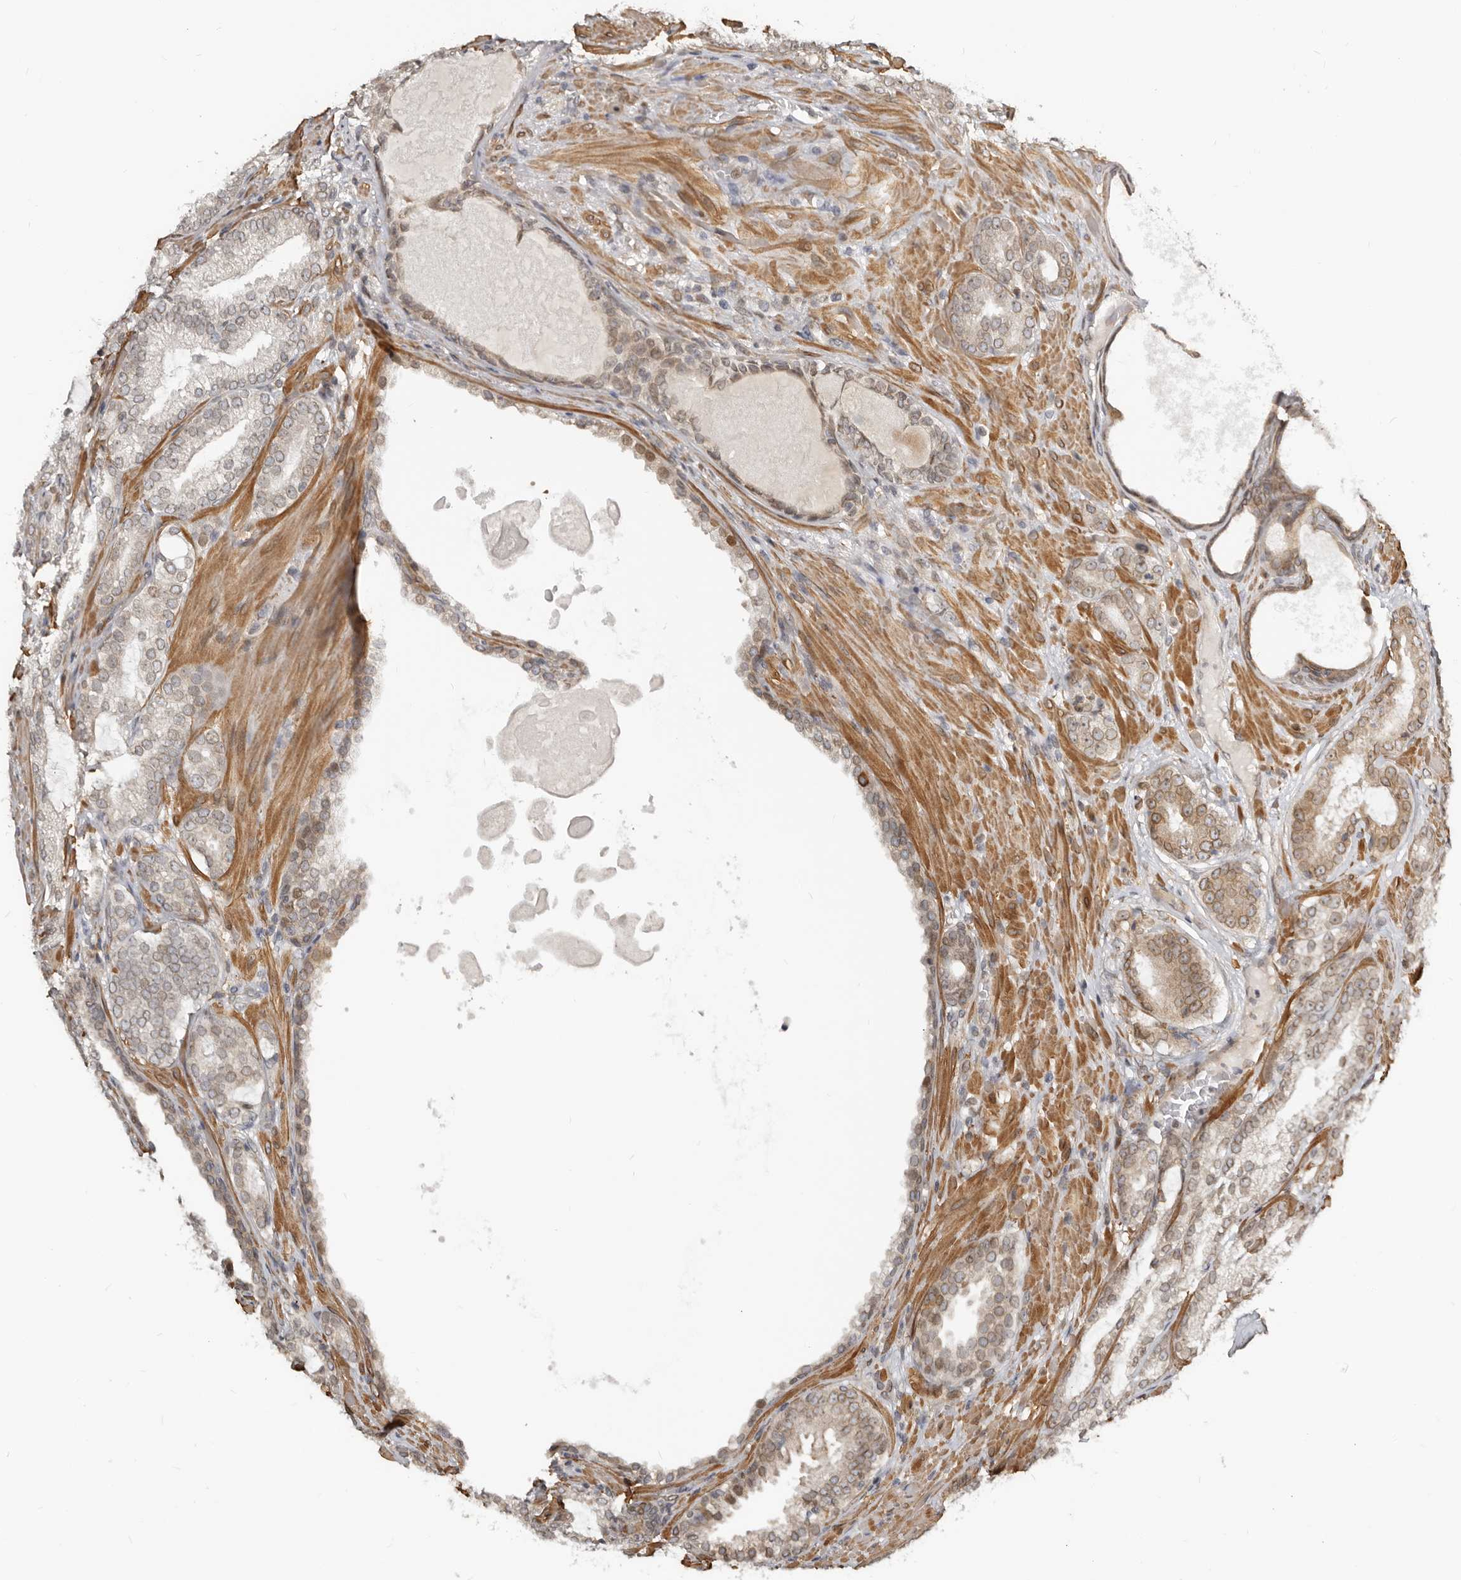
{"staining": {"intensity": "weak", "quantity": "25%-75%", "location": "cytoplasmic/membranous,nuclear"}, "tissue": "prostate cancer", "cell_type": "Tumor cells", "image_type": "cancer", "snomed": [{"axis": "morphology", "description": "Normal morphology"}, {"axis": "morphology", "description": "Adenocarcinoma, Low grade"}, {"axis": "topography", "description": "Prostate"}], "caption": "Brown immunohistochemical staining in low-grade adenocarcinoma (prostate) demonstrates weak cytoplasmic/membranous and nuclear expression in about 25%-75% of tumor cells.", "gene": "NUP153", "patient": {"sex": "male", "age": 72}}